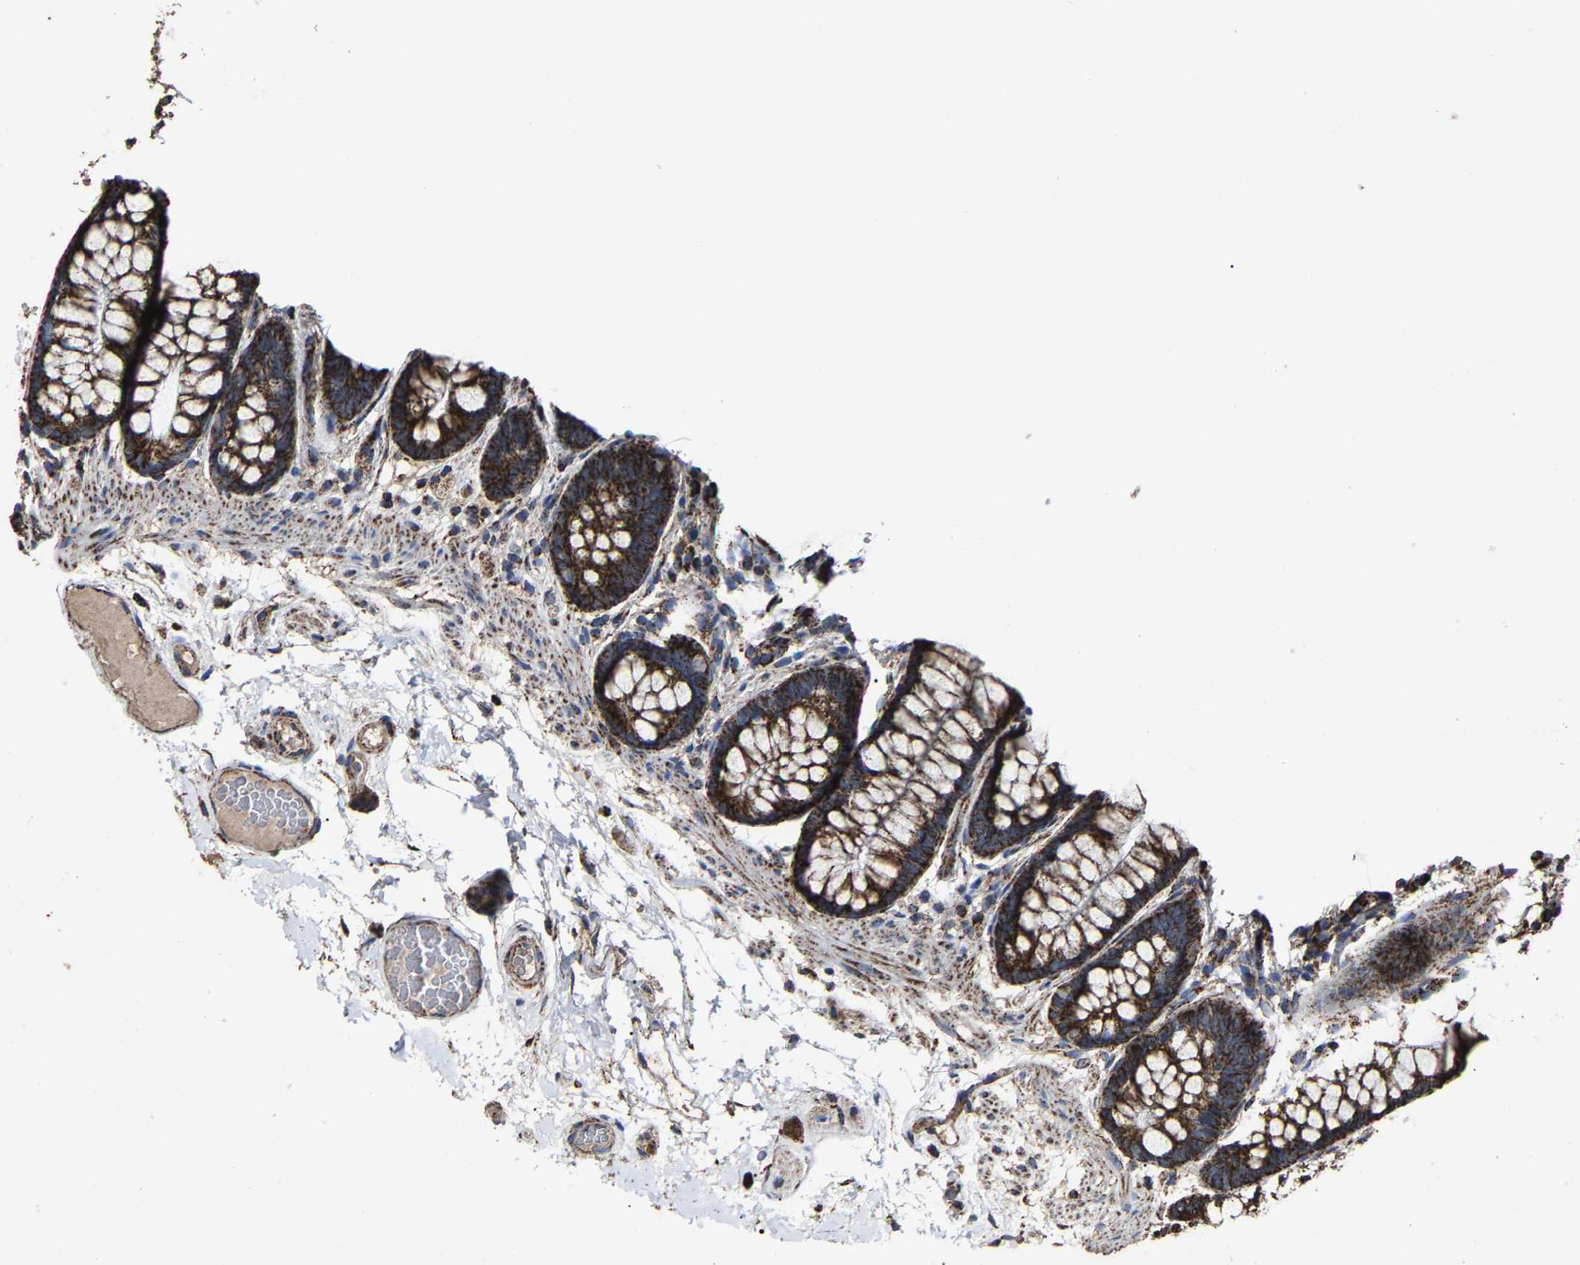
{"staining": {"intensity": "moderate", "quantity": ">75%", "location": "cytoplasmic/membranous"}, "tissue": "colon", "cell_type": "Endothelial cells", "image_type": "normal", "snomed": [{"axis": "morphology", "description": "Normal tissue, NOS"}, {"axis": "topography", "description": "Colon"}], "caption": "High-magnification brightfield microscopy of unremarkable colon stained with DAB (3,3'-diaminobenzidine) (brown) and counterstained with hematoxylin (blue). endothelial cells exhibit moderate cytoplasmic/membranous expression is identified in approximately>75% of cells.", "gene": "NDUFV3", "patient": {"sex": "female", "age": 56}}